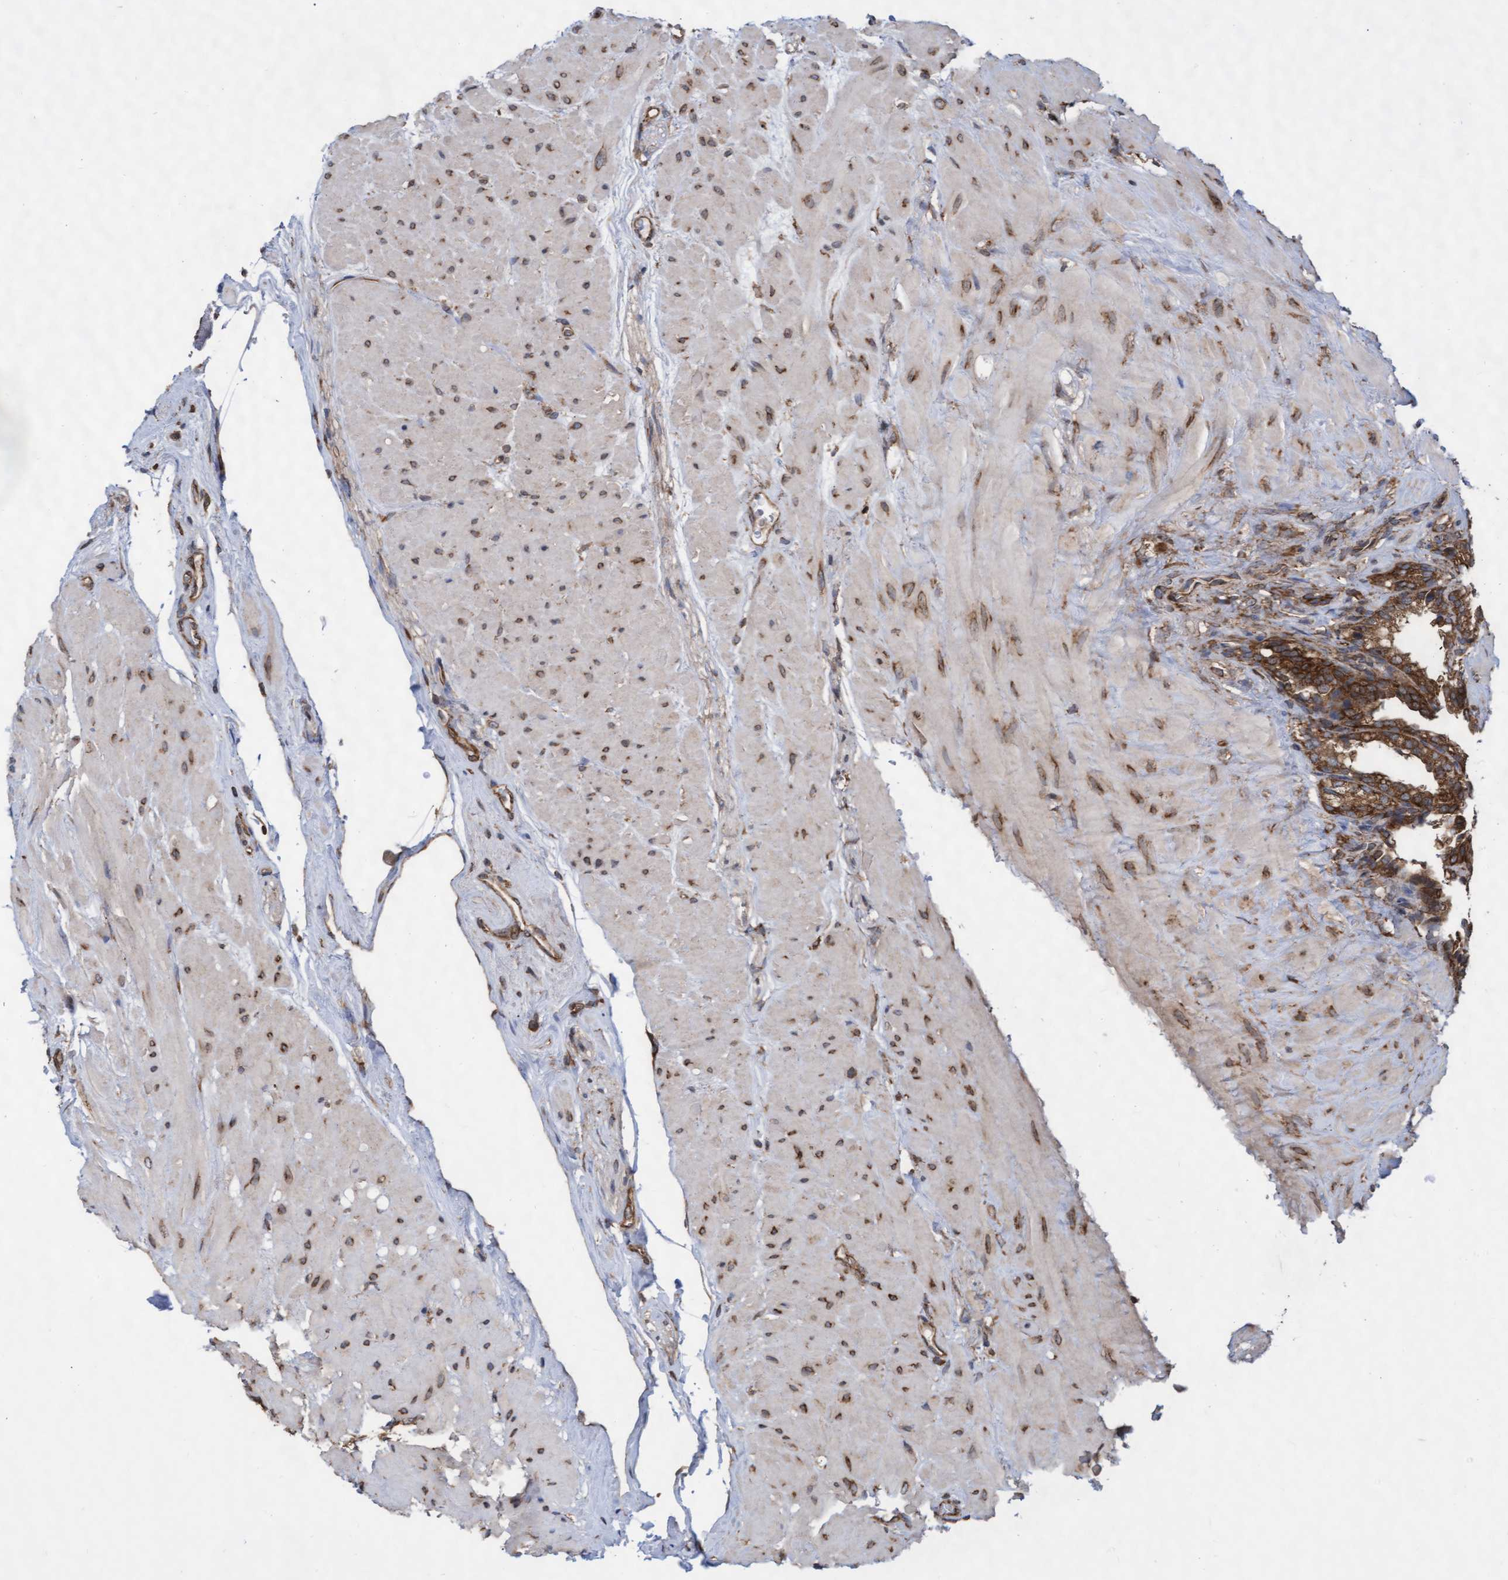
{"staining": {"intensity": "moderate", "quantity": ">75%", "location": "cytoplasmic/membranous"}, "tissue": "seminal vesicle", "cell_type": "Glandular cells", "image_type": "normal", "snomed": [{"axis": "morphology", "description": "Normal tissue, NOS"}, {"axis": "topography", "description": "Seminal veicle"}], "caption": "Normal seminal vesicle exhibits moderate cytoplasmic/membranous expression in about >75% of glandular cells (IHC, brightfield microscopy, high magnification)..", "gene": "ABCF2", "patient": {"sex": "male", "age": 68}}